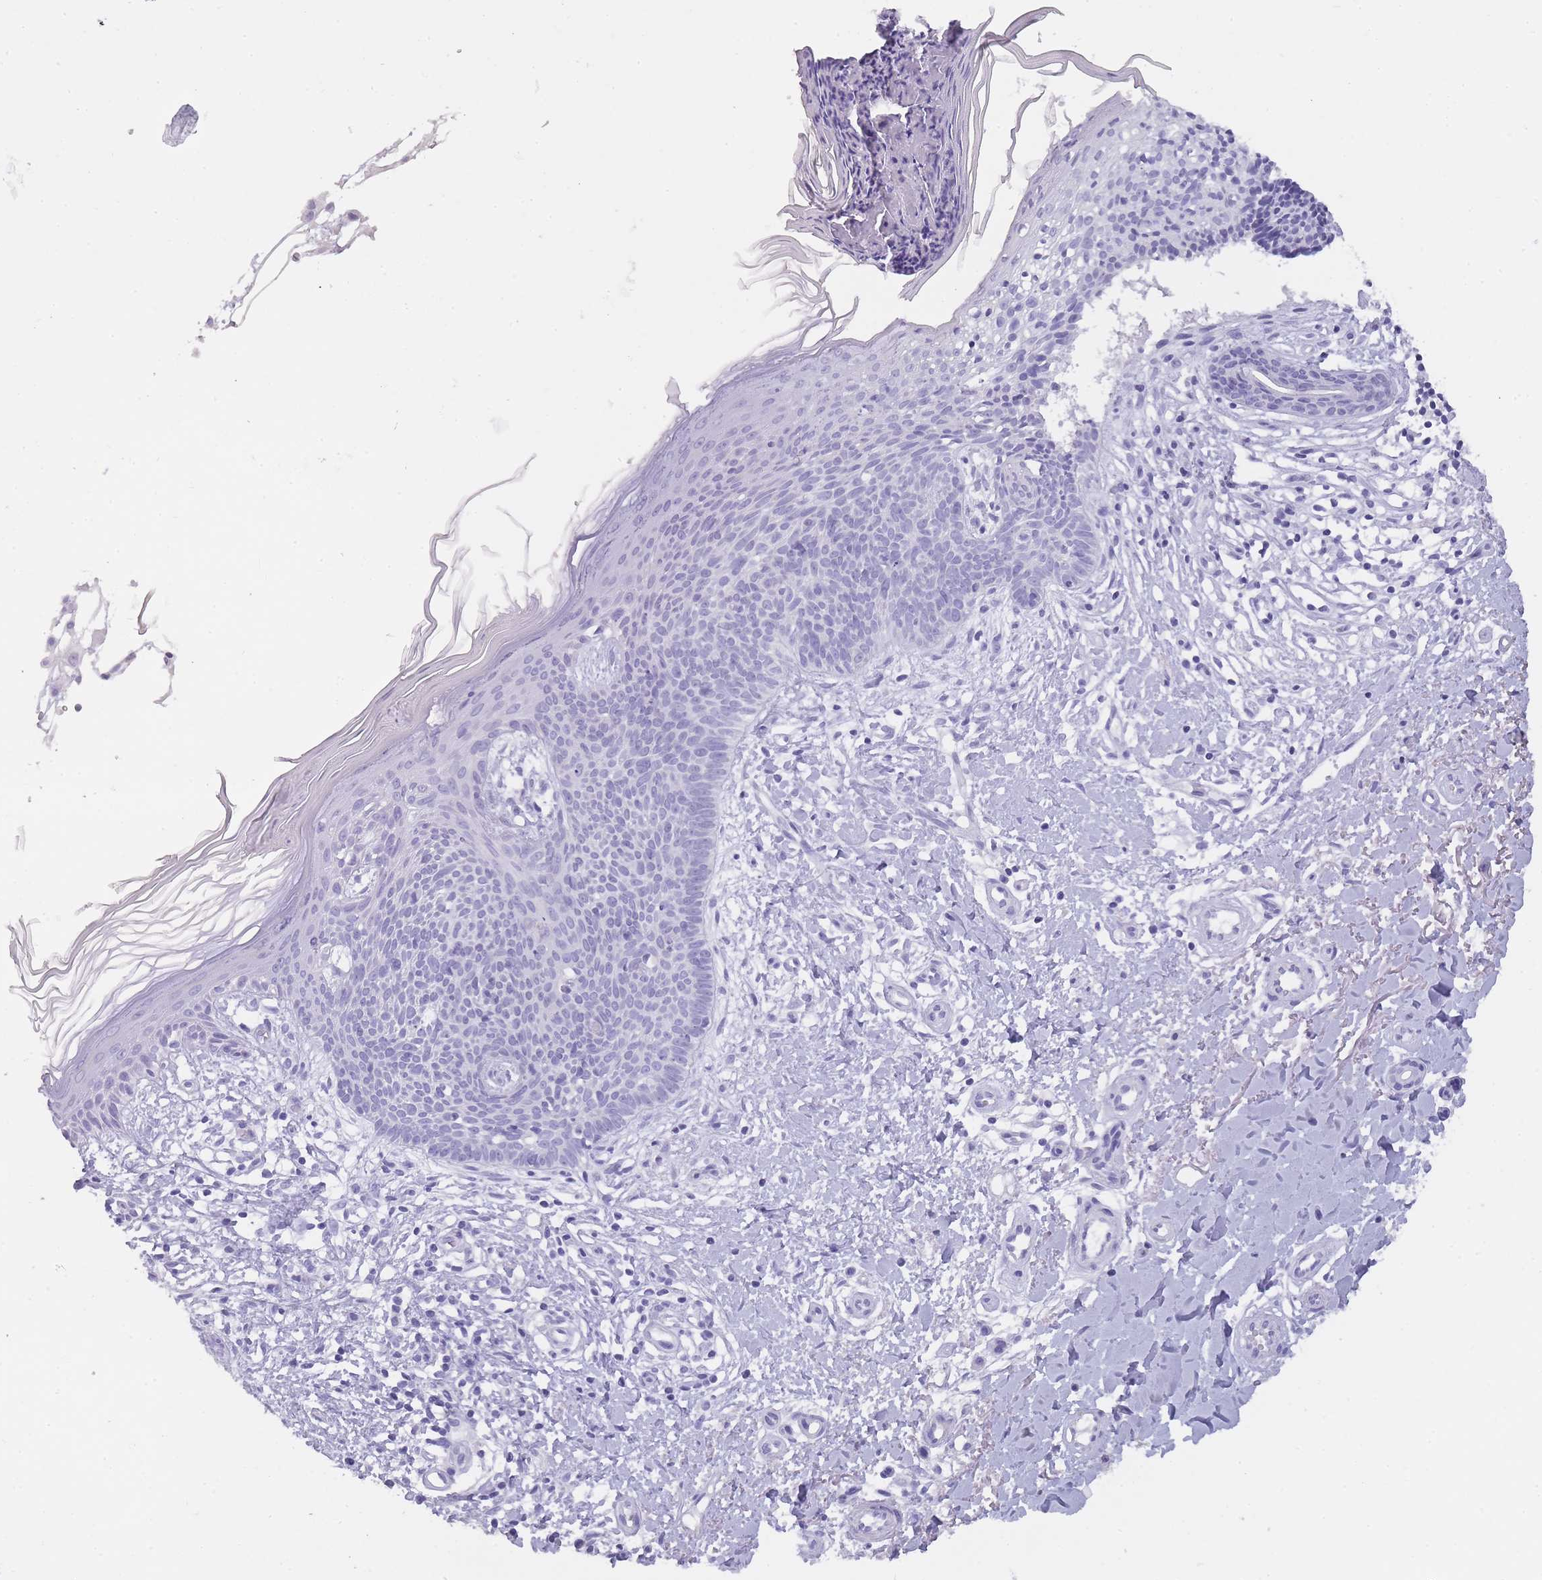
{"staining": {"intensity": "negative", "quantity": "none", "location": "none"}, "tissue": "skin cancer", "cell_type": "Tumor cells", "image_type": "cancer", "snomed": [{"axis": "morphology", "description": "Basal cell carcinoma"}, {"axis": "topography", "description": "Skin"}], "caption": "Immunohistochemical staining of human skin basal cell carcinoma demonstrates no significant positivity in tumor cells.", "gene": "TCP11", "patient": {"sex": "male", "age": 78}}